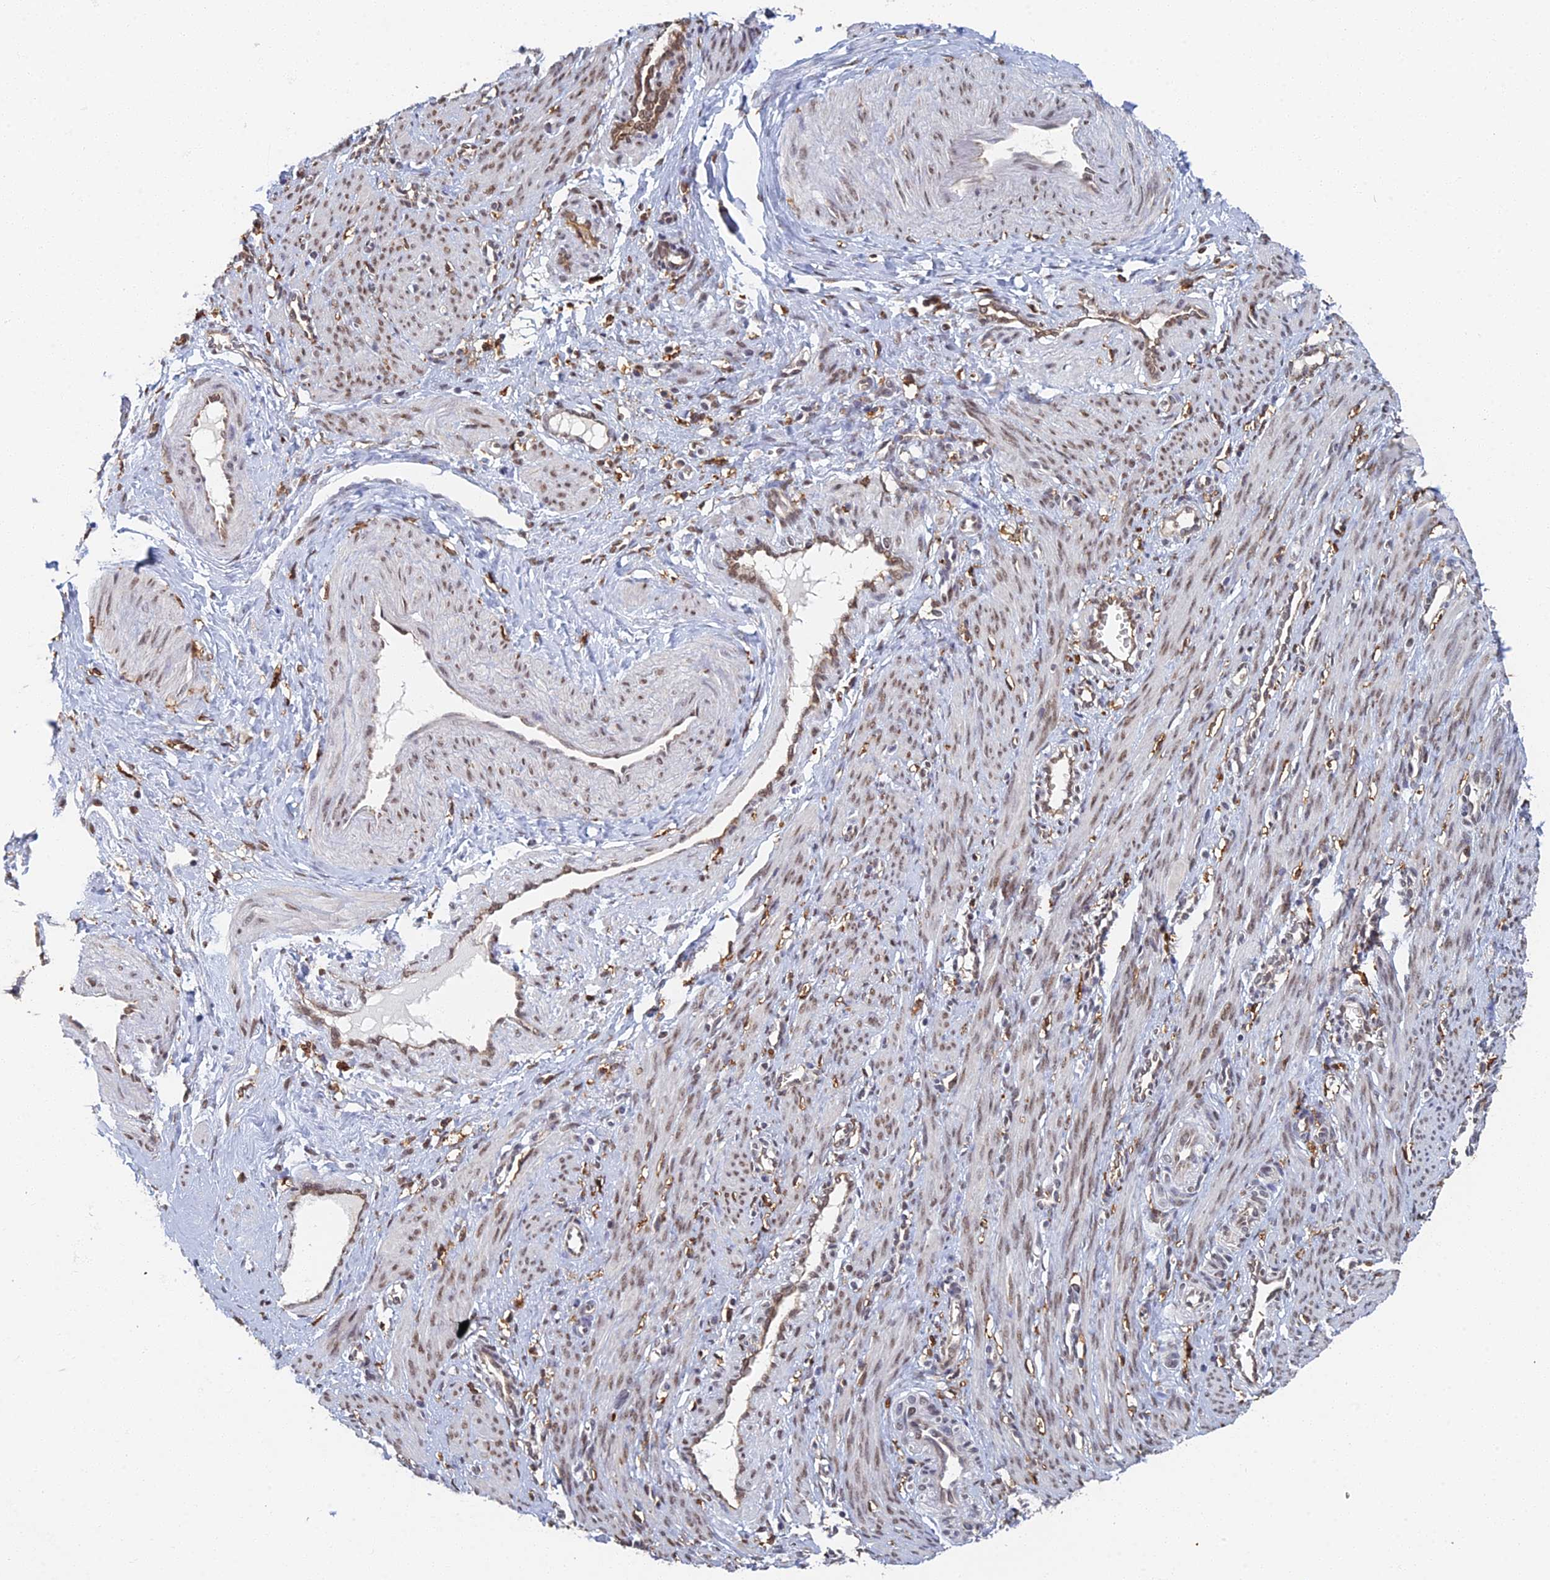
{"staining": {"intensity": "moderate", "quantity": ">75%", "location": "nuclear"}, "tissue": "smooth muscle", "cell_type": "Smooth muscle cells", "image_type": "normal", "snomed": [{"axis": "morphology", "description": "Normal tissue, NOS"}, {"axis": "topography", "description": "Endometrium"}], "caption": "Smooth muscle stained with DAB immunohistochemistry (IHC) shows medium levels of moderate nuclear expression in about >75% of smooth muscle cells.", "gene": "GPATCH1", "patient": {"sex": "female", "age": 33}}